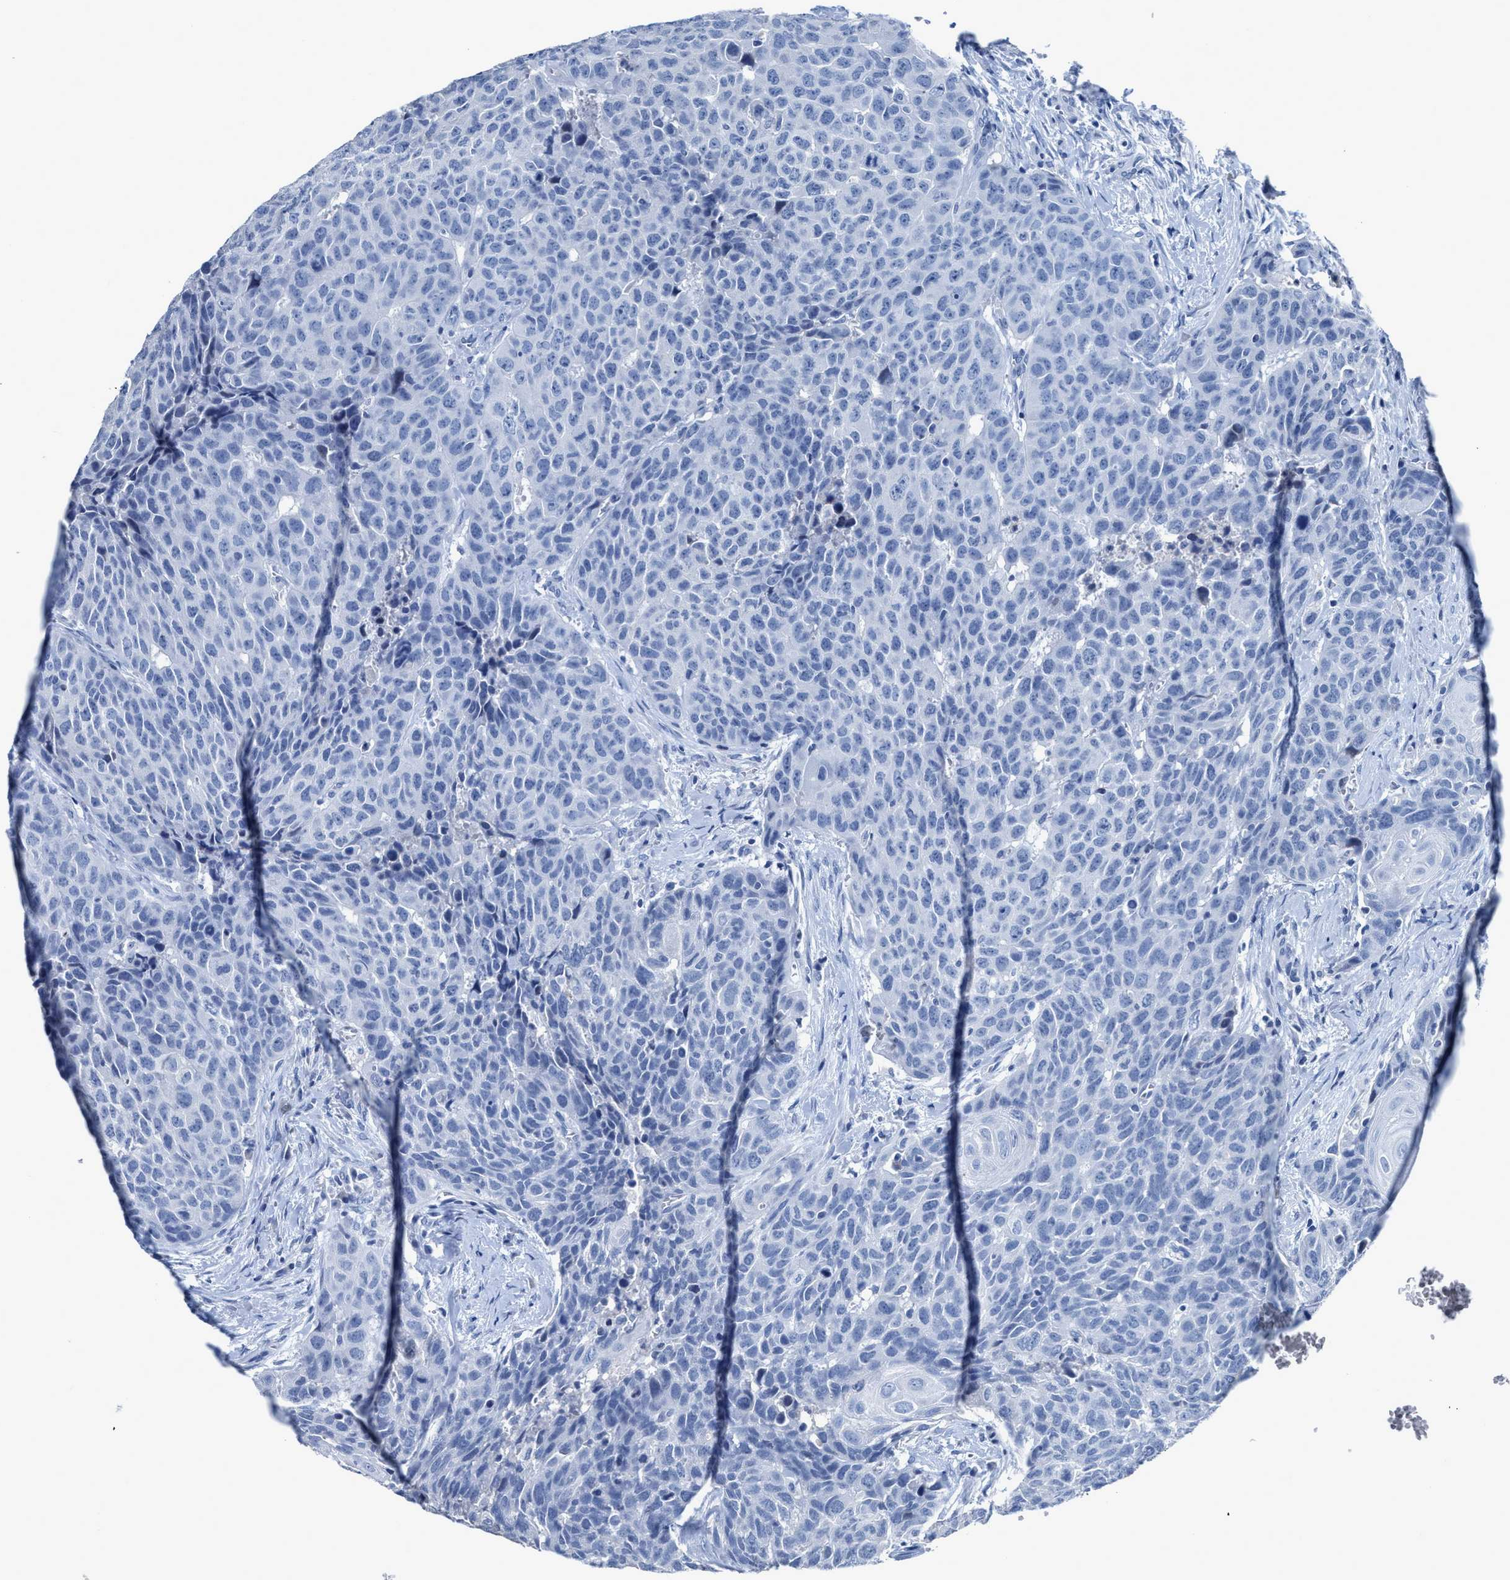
{"staining": {"intensity": "negative", "quantity": "none", "location": "none"}, "tissue": "head and neck cancer", "cell_type": "Tumor cells", "image_type": "cancer", "snomed": [{"axis": "morphology", "description": "Squamous cell carcinoma, NOS"}, {"axis": "topography", "description": "Head-Neck"}], "caption": "A micrograph of human head and neck squamous cell carcinoma is negative for staining in tumor cells.", "gene": "CEACAM5", "patient": {"sex": "male", "age": 66}}